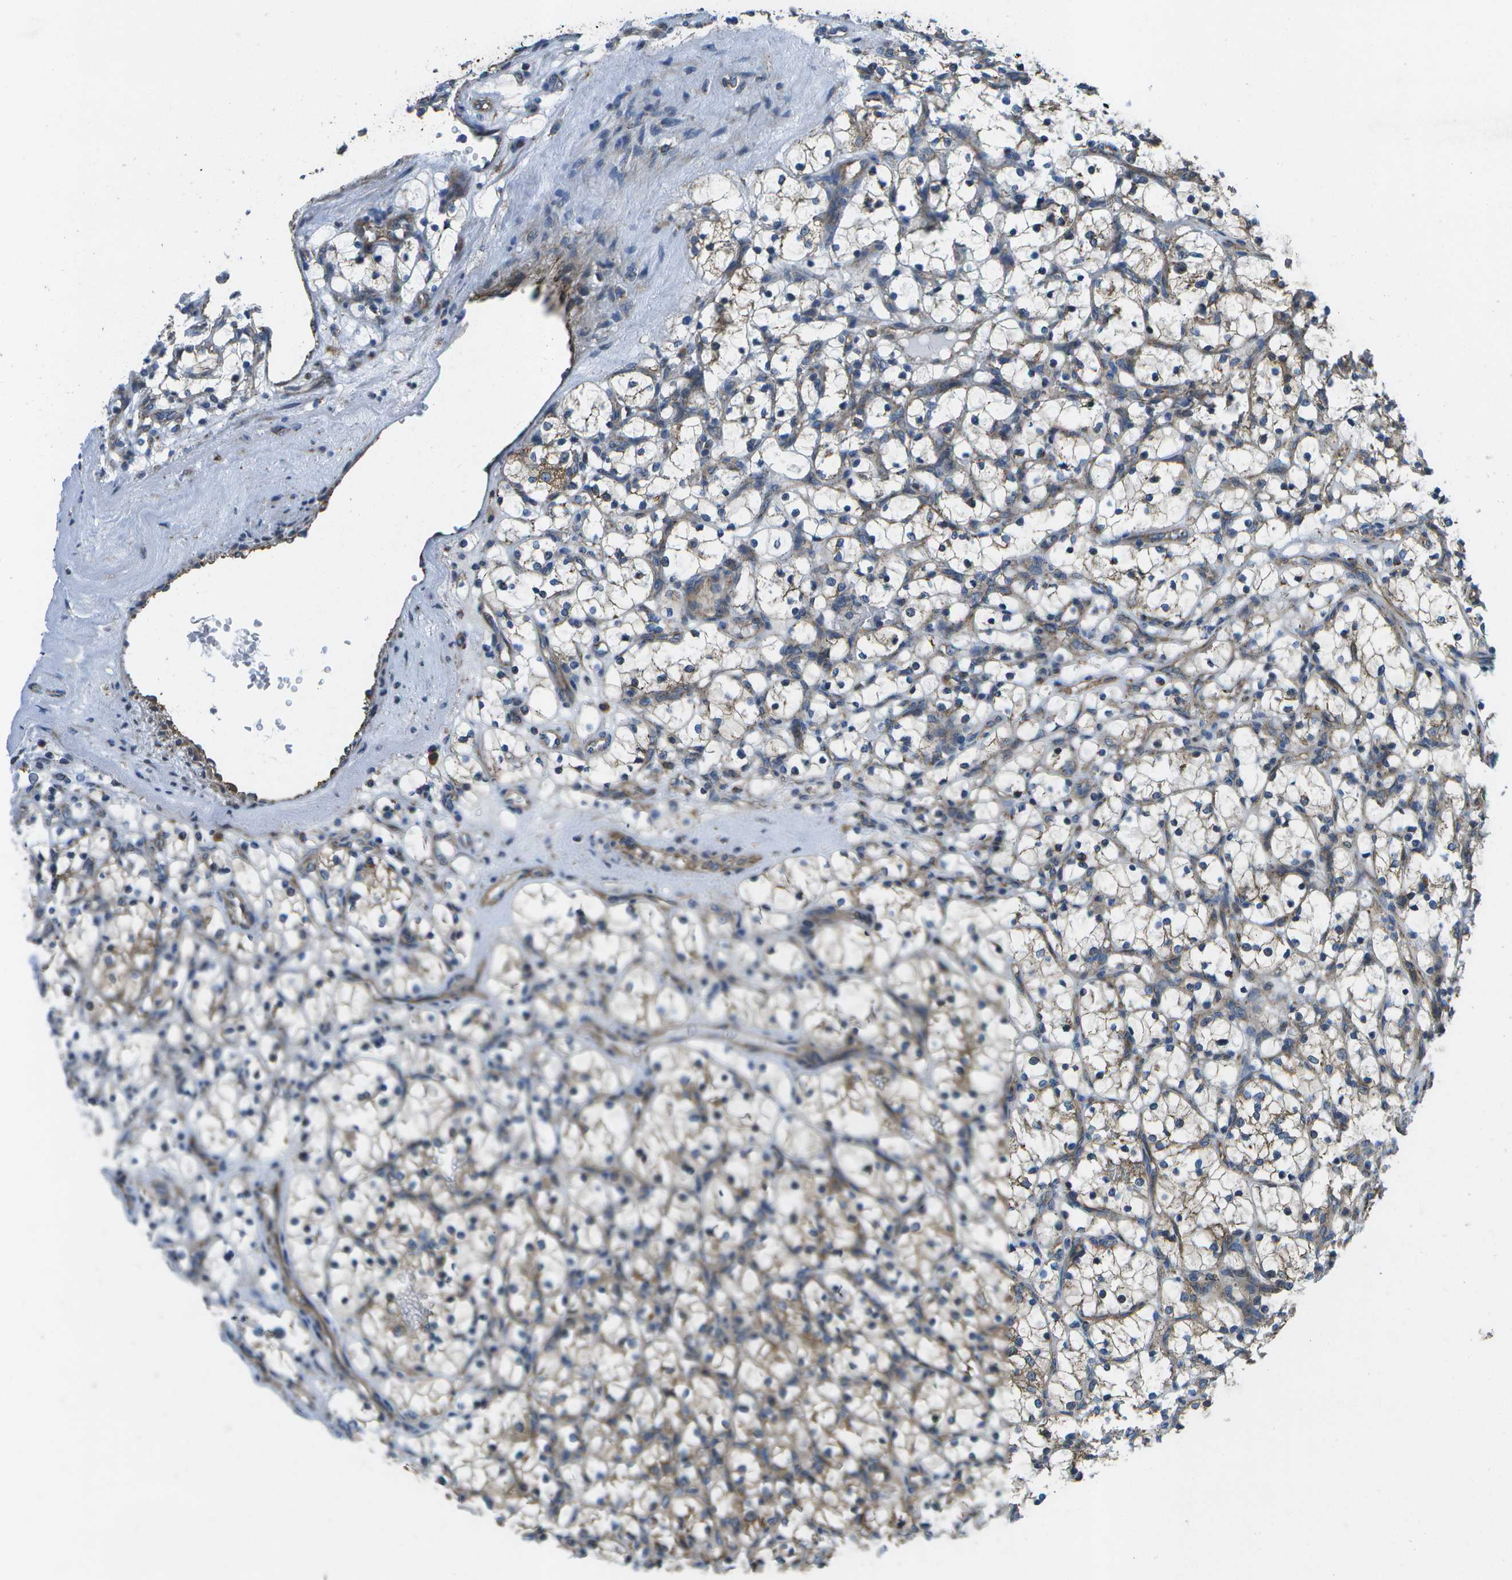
{"staining": {"intensity": "moderate", "quantity": "25%-75%", "location": "cytoplasmic/membranous"}, "tissue": "renal cancer", "cell_type": "Tumor cells", "image_type": "cancer", "snomed": [{"axis": "morphology", "description": "Adenocarcinoma, NOS"}, {"axis": "topography", "description": "Kidney"}], "caption": "Protein staining demonstrates moderate cytoplasmic/membranous expression in about 25%-75% of tumor cells in renal cancer.", "gene": "MVK", "patient": {"sex": "female", "age": 69}}